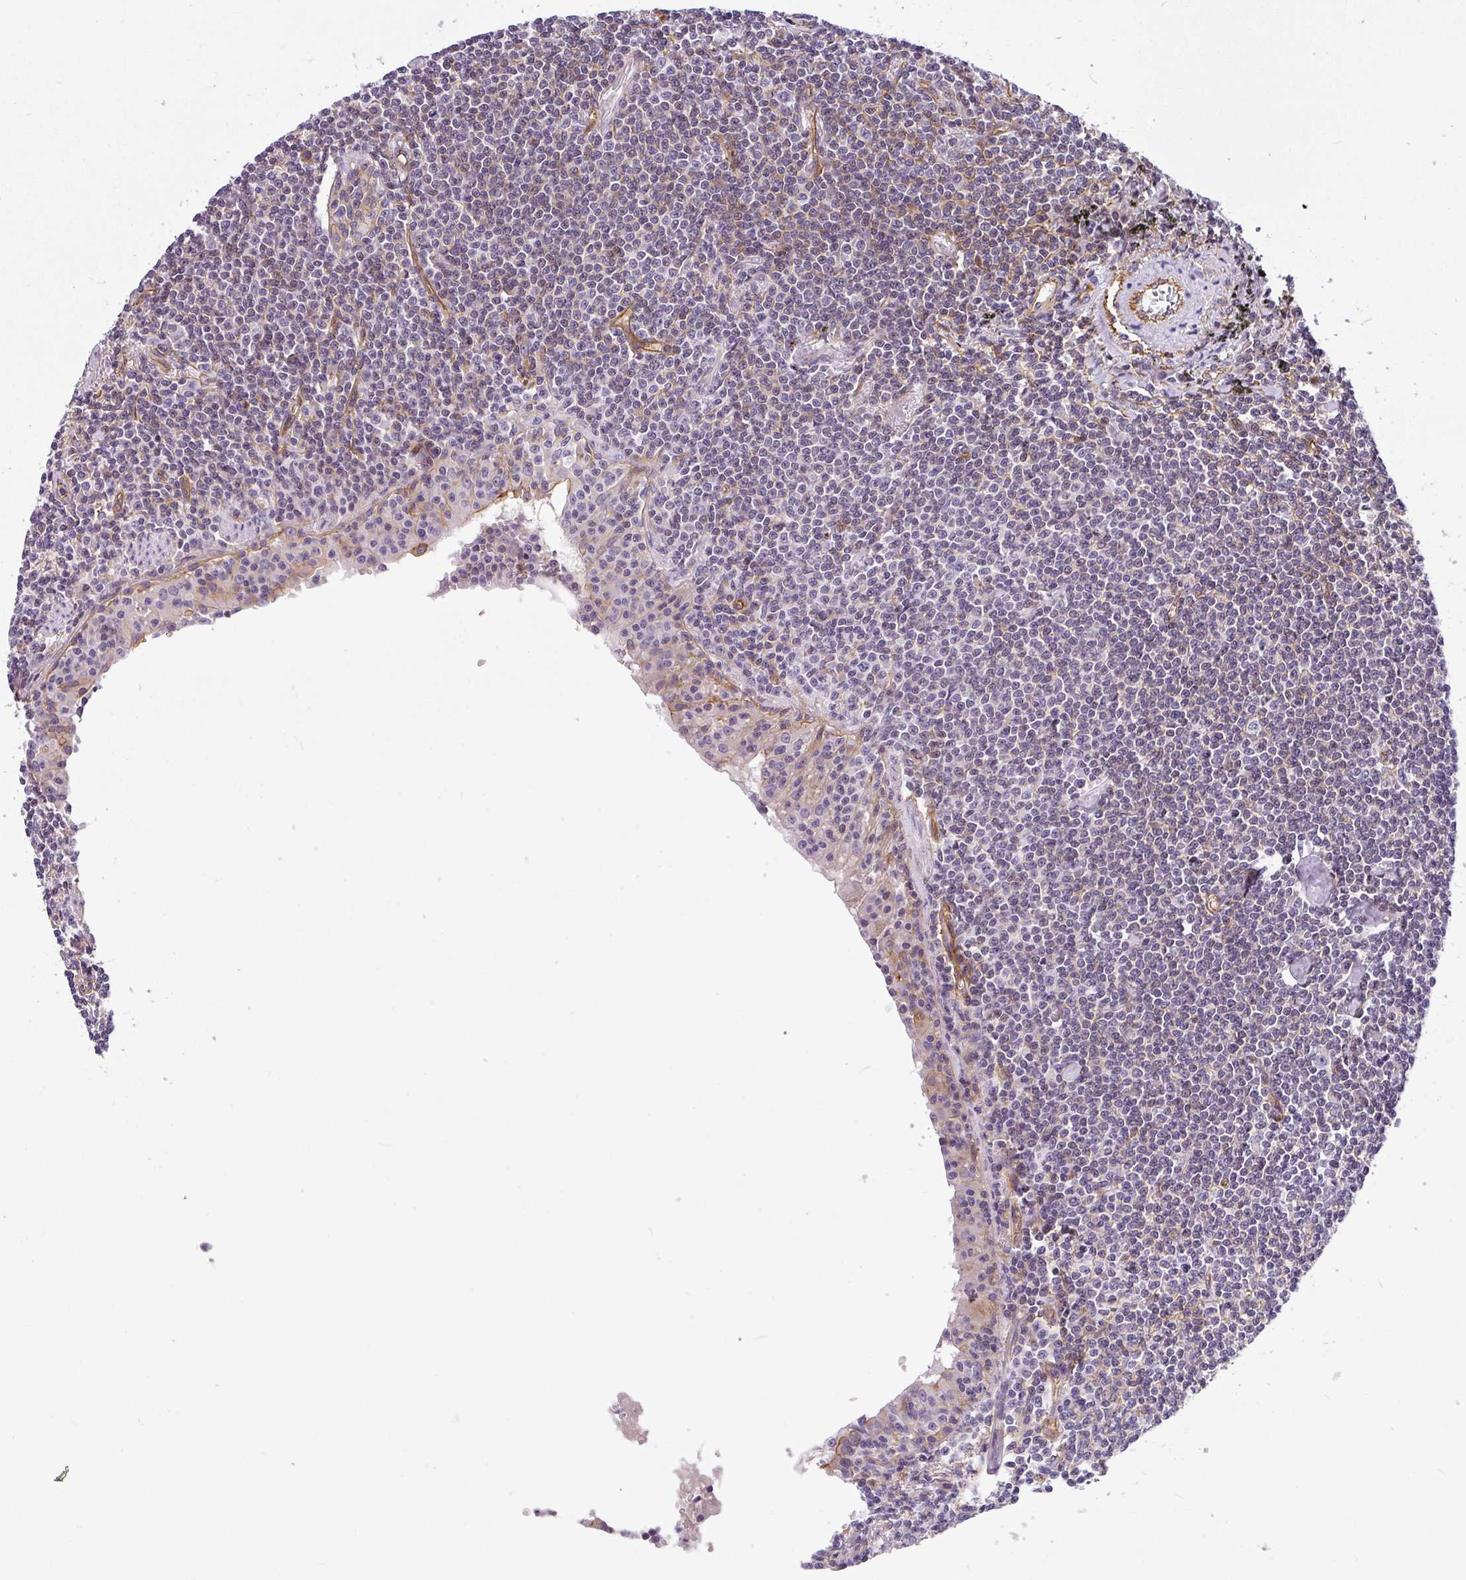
{"staining": {"intensity": "negative", "quantity": "none", "location": "none"}, "tissue": "lymphoma", "cell_type": "Tumor cells", "image_type": "cancer", "snomed": [{"axis": "morphology", "description": "Malignant lymphoma, non-Hodgkin's type, Low grade"}, {"axis": "topography", "description": "Lung"}], "caption": "The micrograph displays no staining of tumor cells in lymphoma.", "gene": "OR11H4", "patient": {"sex": "female", "age": 71}}